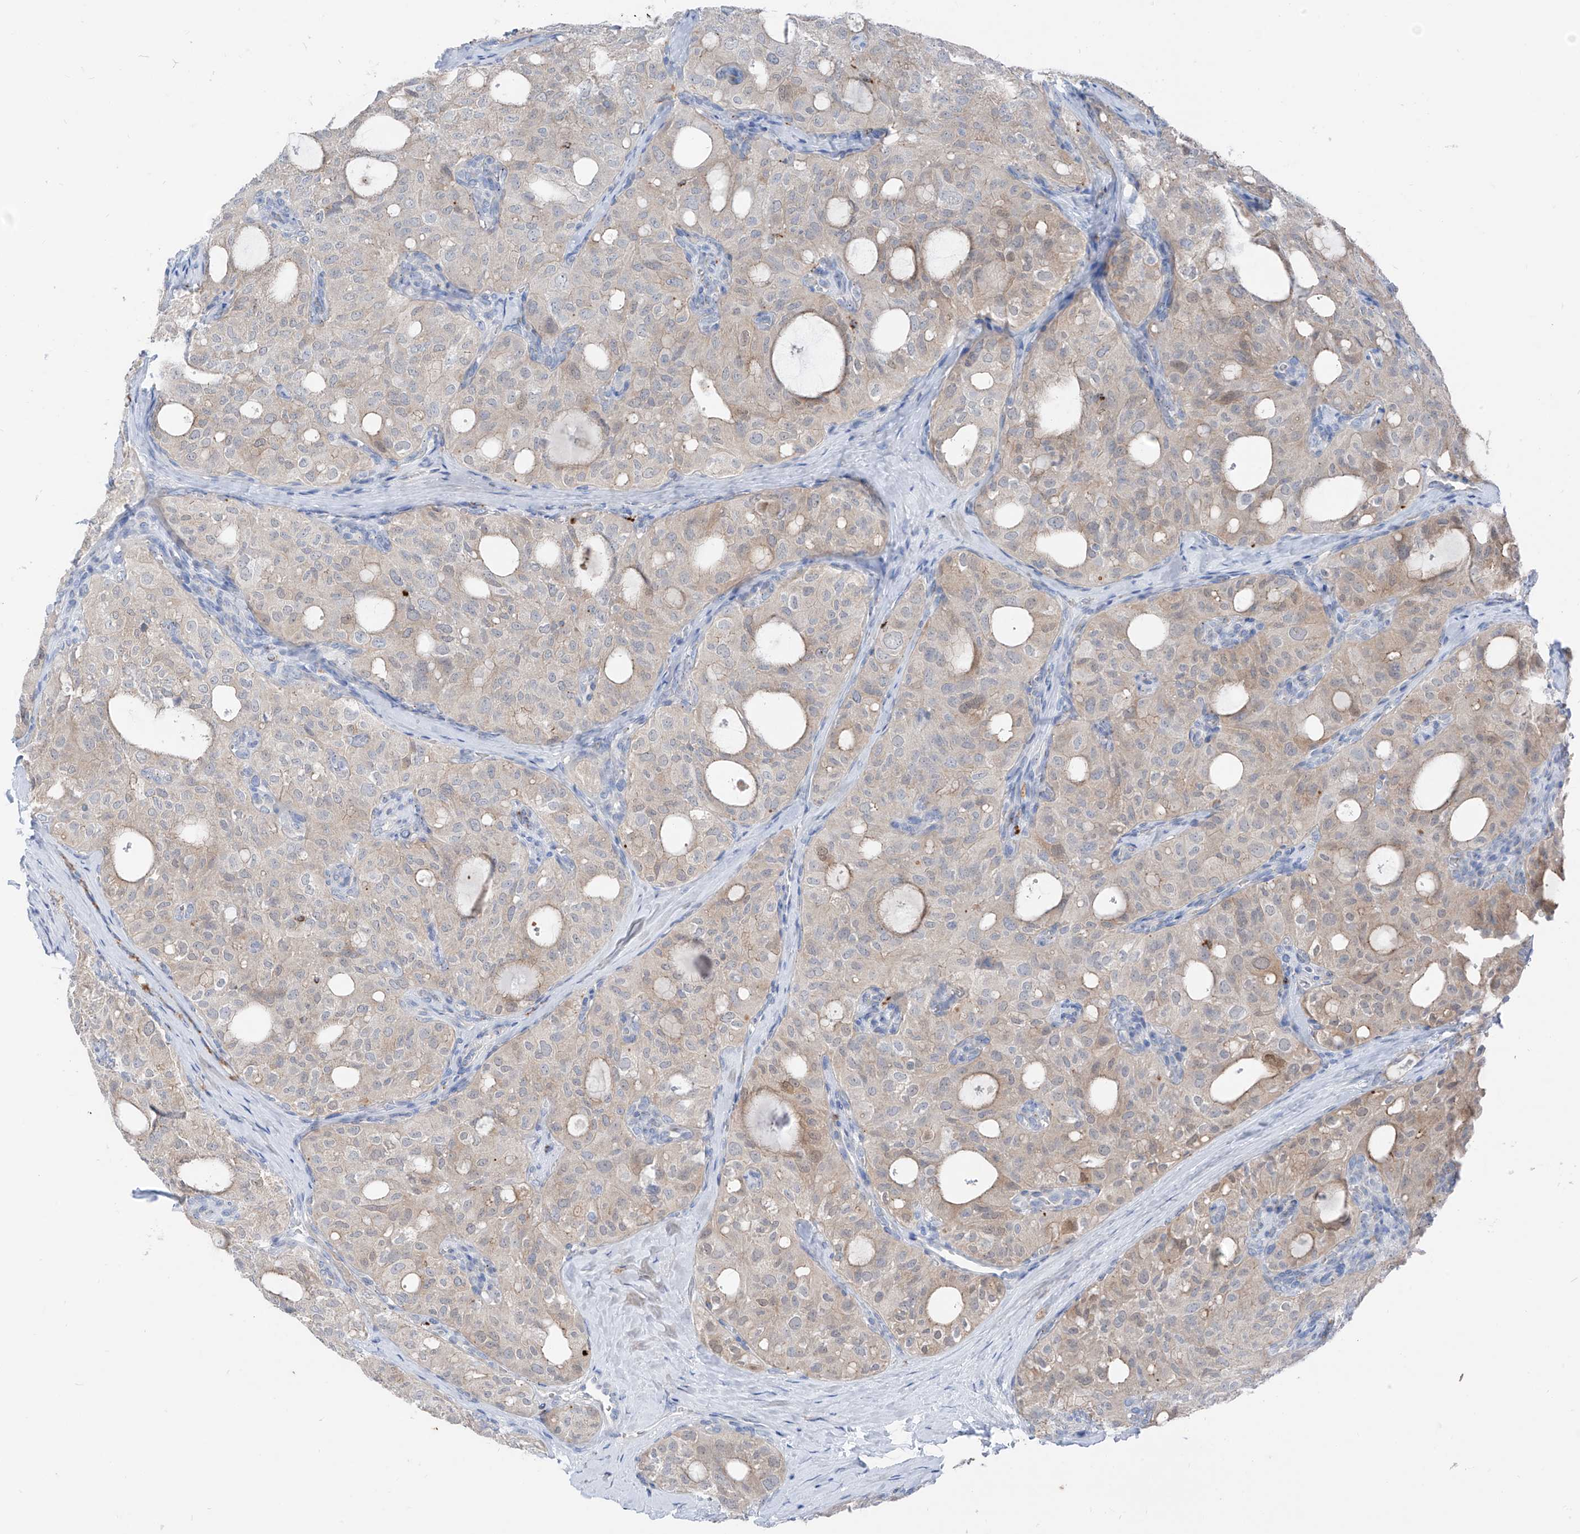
{"staining": {"intensity": "weak", "quantity": ">75%", "location": "cytoplasmic/membranous"}, "tissue": "thyroid cancer", "cell_type": "Tumor cells", "image_type": "cancer", "snomed": [{"axis": "morphology", "description": "Follicular adenoma carcinoma, NOS"}, {"axis": "topography", "description": "Thyroid gland"}], "caption": "Human thyroid cancer stained with a protein marker displays weak staining in tumor cells.", "gene": "GPR137C", "patient": {"sex": "male", "age": 75}}